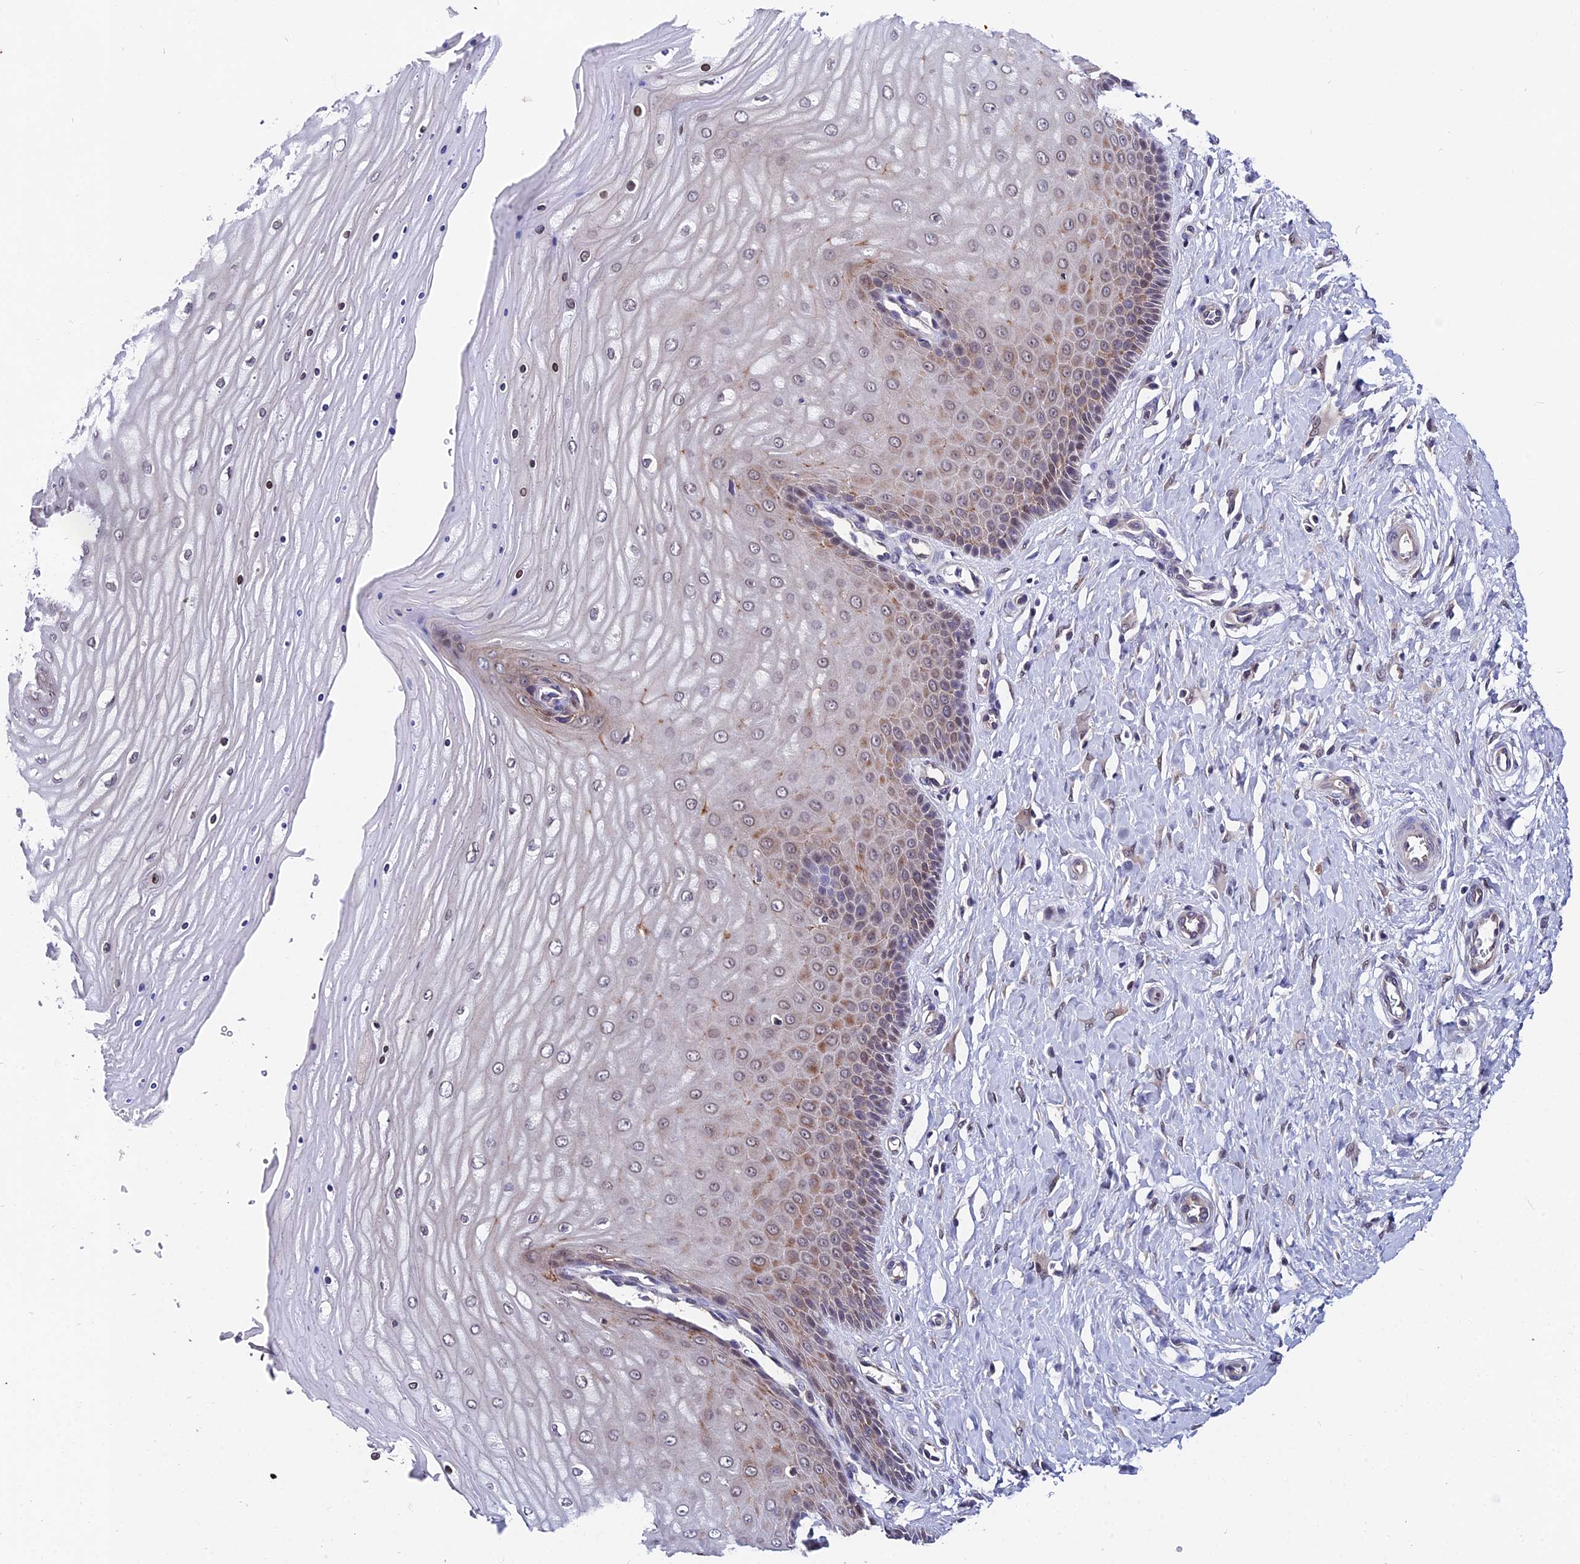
{"staining": {"intensity": "moderate", "quantity": "25%-75%", "location": "cytoplasmic/membranous,nuclear"}, "tissue": "cervix", "cell_type": "Squamous epithelial cells", "image_type": "normal", "snomed": [{"axis": "morphology", "description": "Normal tissue, NOS"}, {"axis": "topography", "description": "Cervix"}], "caption": "This histopathology image reveals IHC staining of normal human cervix, with medium moderate cytoplasmic/membranous,nuclear staining in approximately 25%-75% of squamous epithelial cells.", "gene": "INPP4A", "patient": {"sex": "female", "age": 55}}